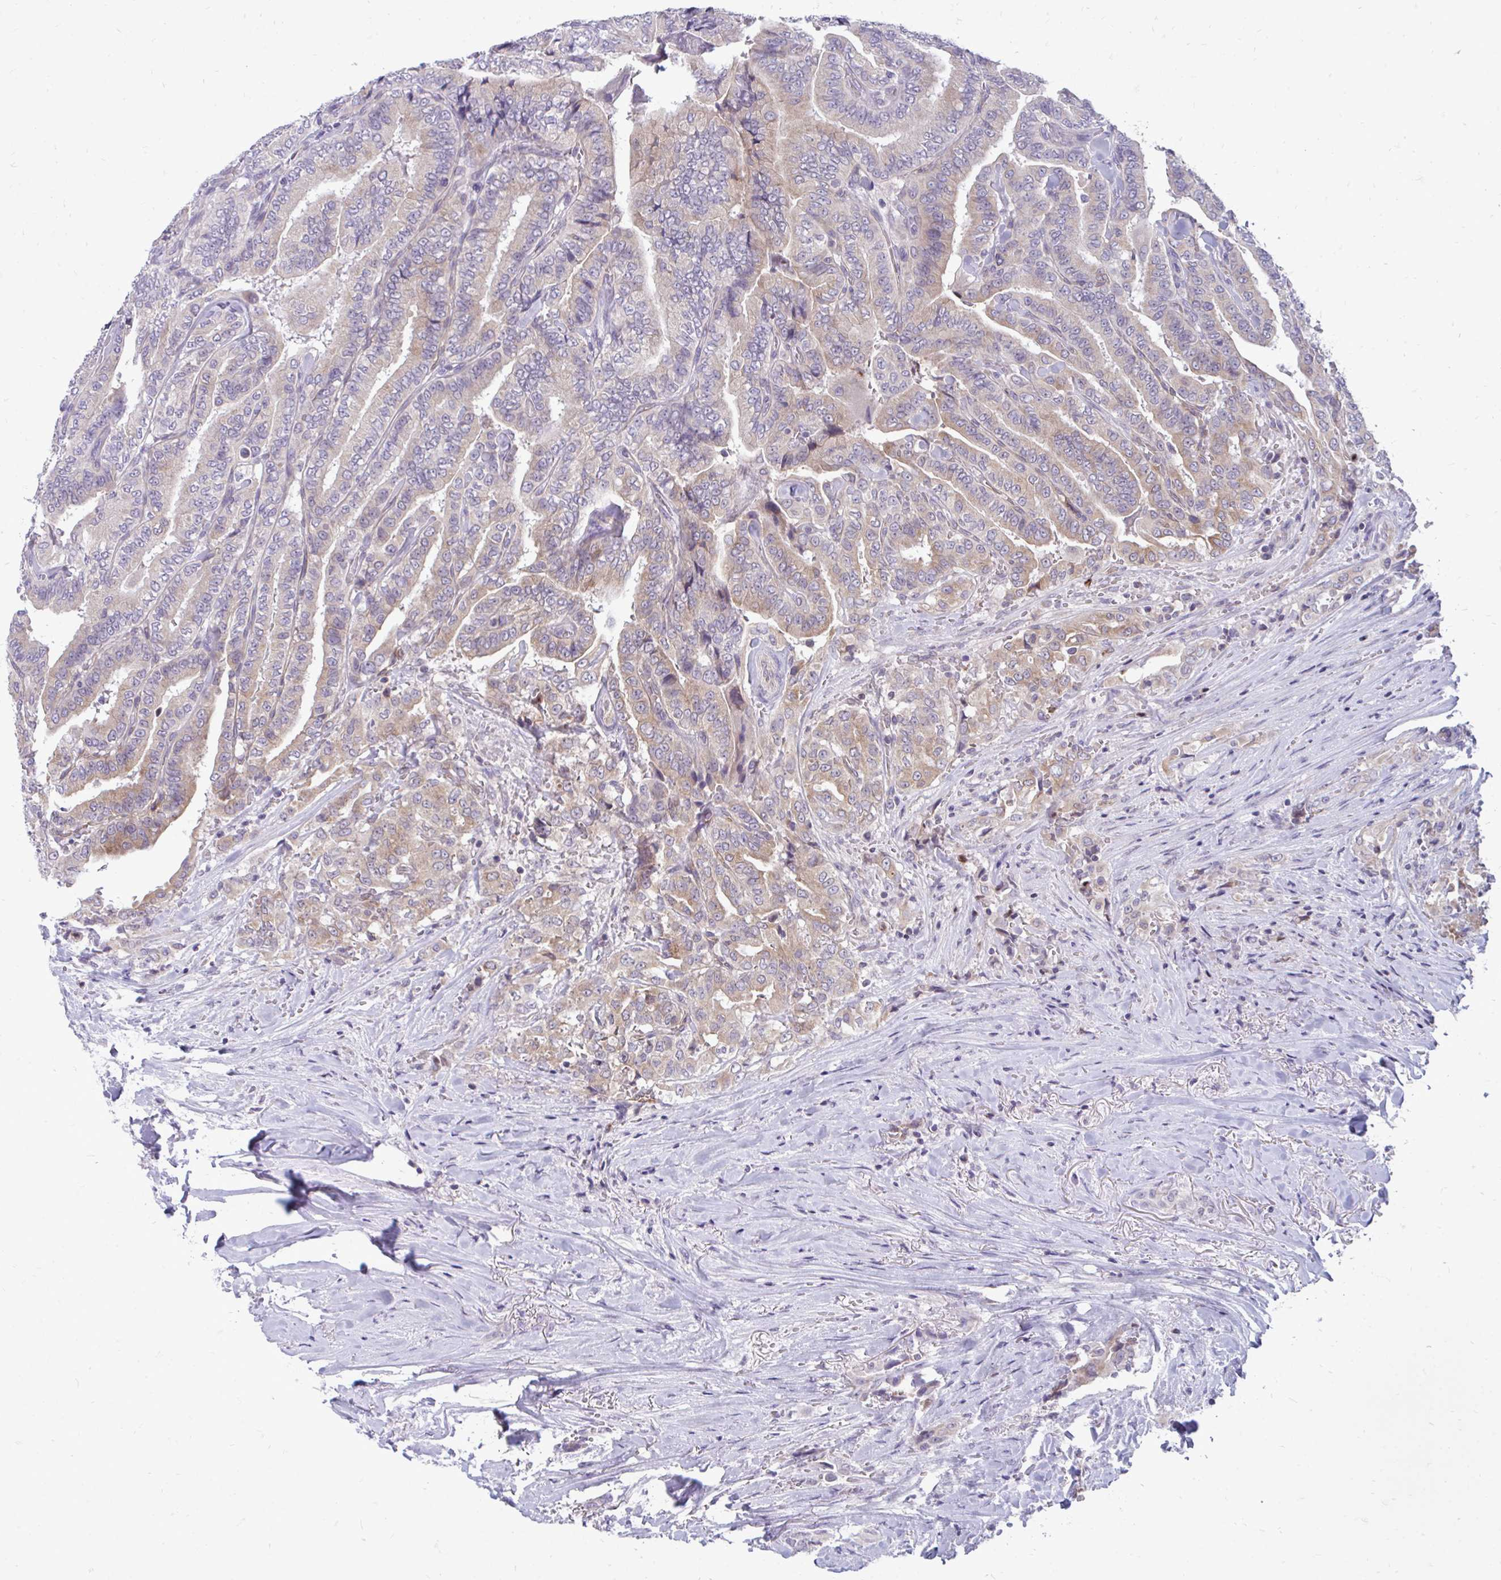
{"staining": {"intensity": "weak", "quantity": ">75%", "location": "cytoplasmic/membranous"}, "tissue": "thyroid cancer", "cell_type": "Tumor cells", "image_type": "cancer", "snomed": [{"axis": "morphology", "description": "Papillary adenocarcinoma, NOS"}, {"axis": "topography", "description": "Thyroid gland"}], "caption": "This image shows thyroid cancer stained with immunohistochemistry to label a protein in brown. The cytoplasmic/membranous of tumor cells show weak positivity for the protein. Nuclei are counter-stained blue.", "gene": "ACSL5", "patient": {"sex": "male", "age": 61}}